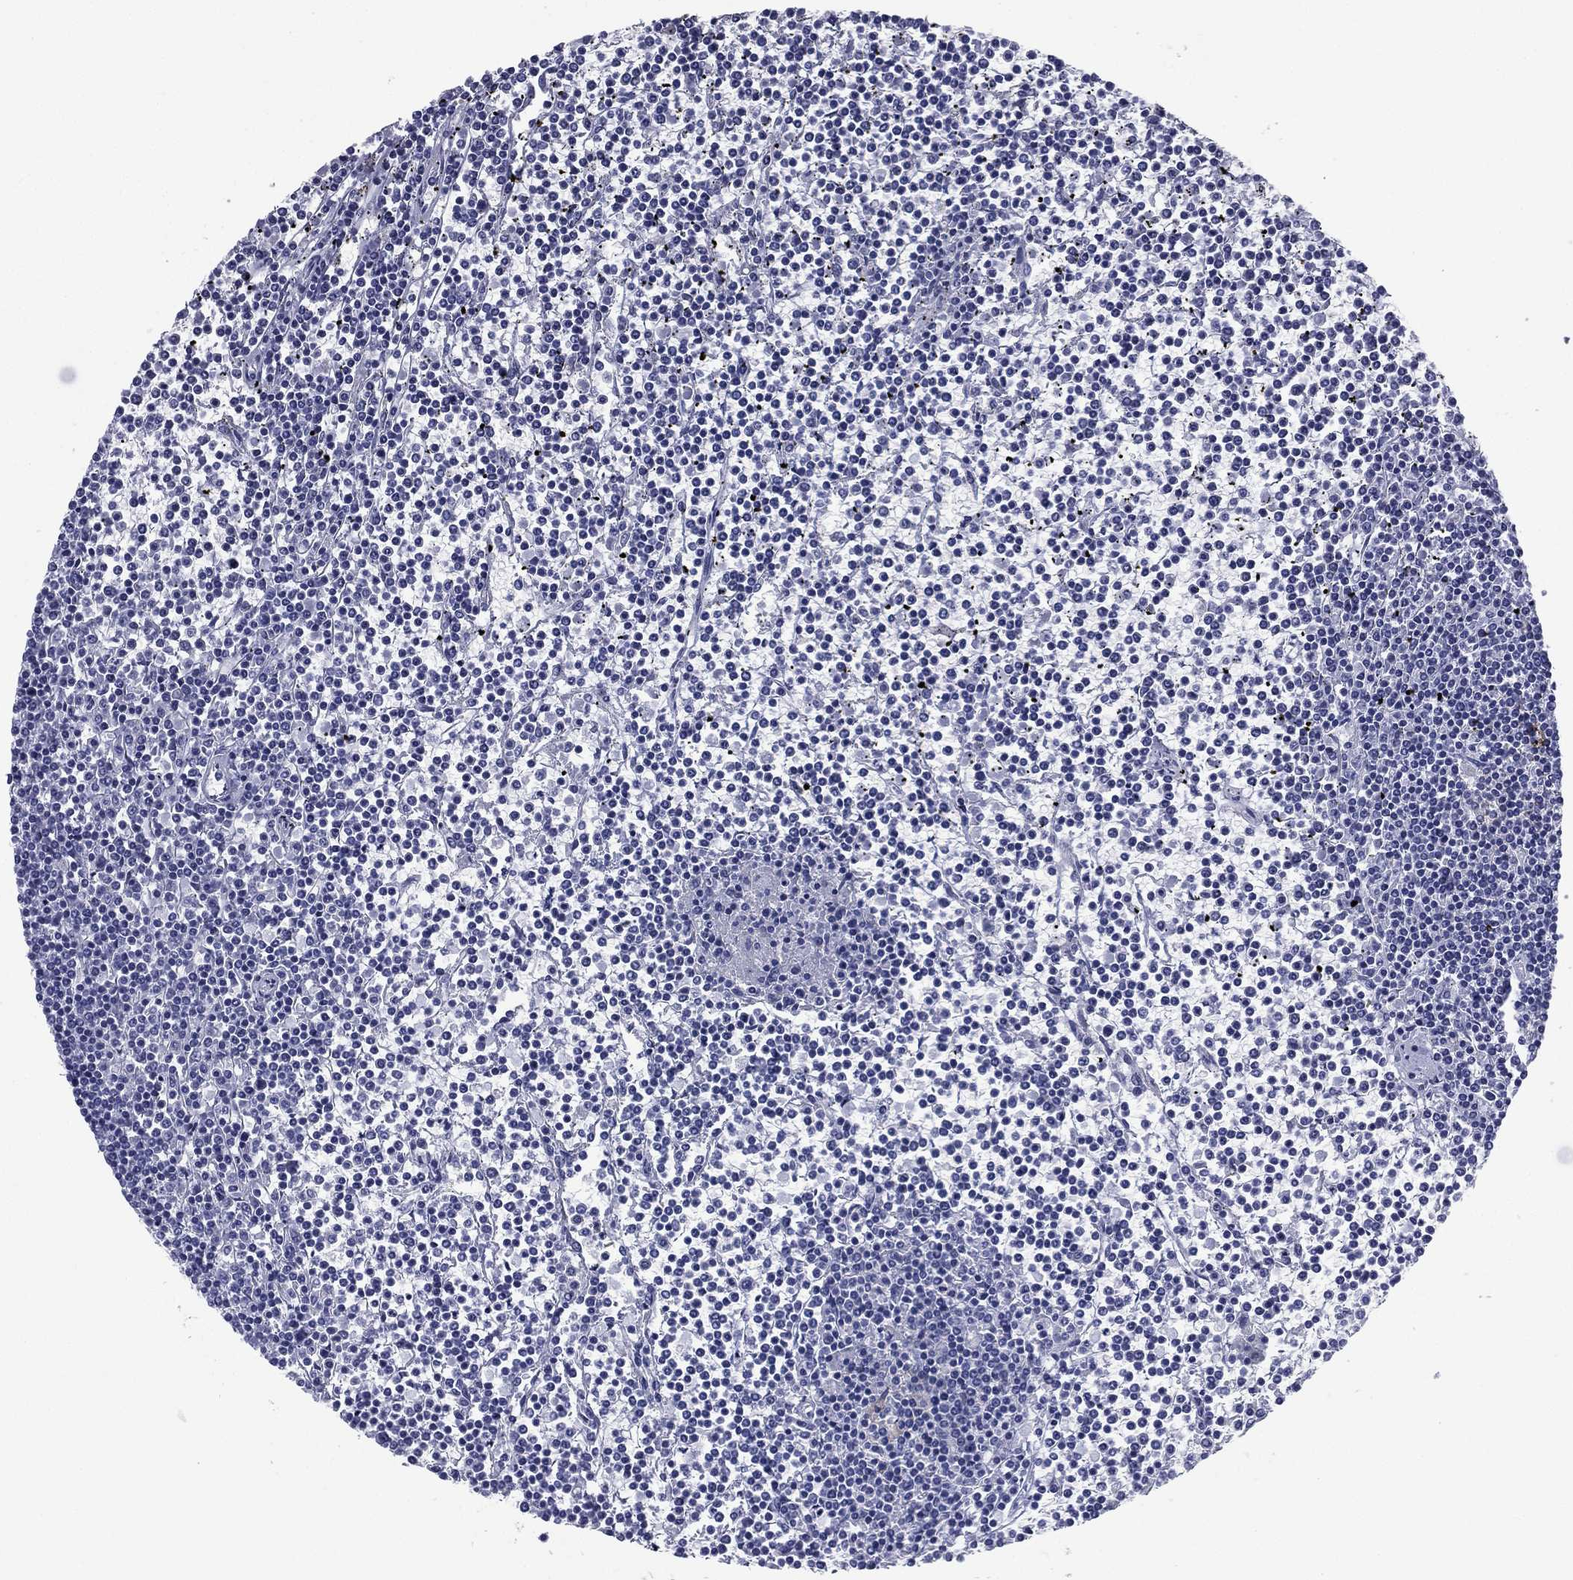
{"staining": {"intensity": "negative", "quantity": "none", "location": "none"}, "tissue": "lymphoma", "cell_type": "Tumor cells", "image_type": "cancer", "snomed": [{"axis": "morphology", "description": "Malignant lymphoma, non-Hodgkin's type, Low grade"}, {"axis": "topography", "description": "Spleen"}], "caption": "This is an immunohistochemistry (IHC) micrograph of human lymphoma. There is no positivity in tumor cells.", "gene": "FCER2", "patient": {"sex": "female", "age": 19}}